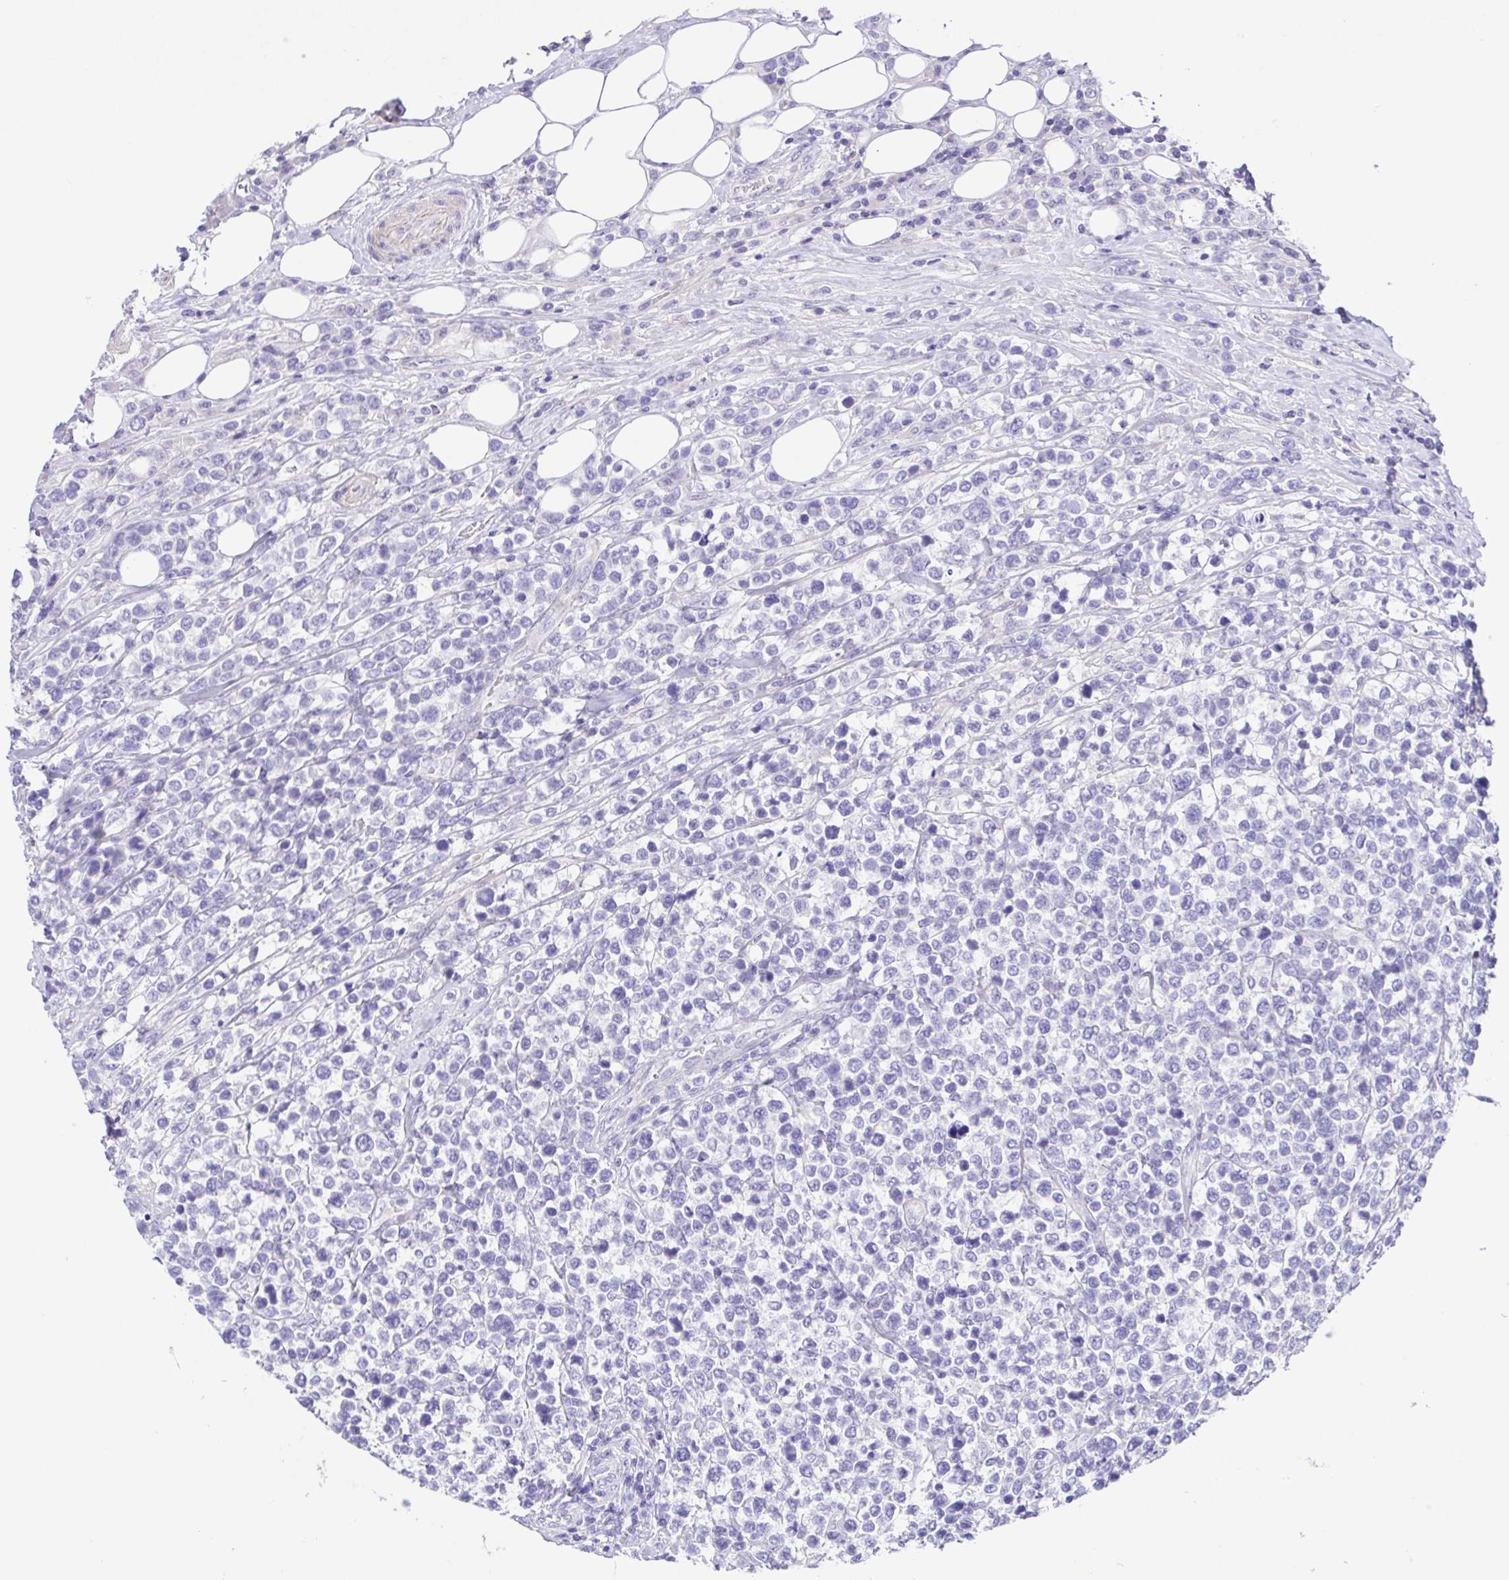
{"staining": {"intensity": "negative", "quantity": "none", "location": "none"}, "tissue": "lymphoma", "cell_type": "Tumor cells", "image_type": "cancer", "snomed": [{"axis": "morphology", "description": "Malignant lymphoma, non-Hodgkin's type, High grade"}, {"axis": "topography", "description": "Soft tissue"}], "caption": "High-grade malignant lymphoma, non-Hodgkin's type stained for a protein using immunohistochemistry (IHC) demonstrates no expression tumor cells.", "gene": "ISM2", "patient": {"sex": "female", "age": 56}}